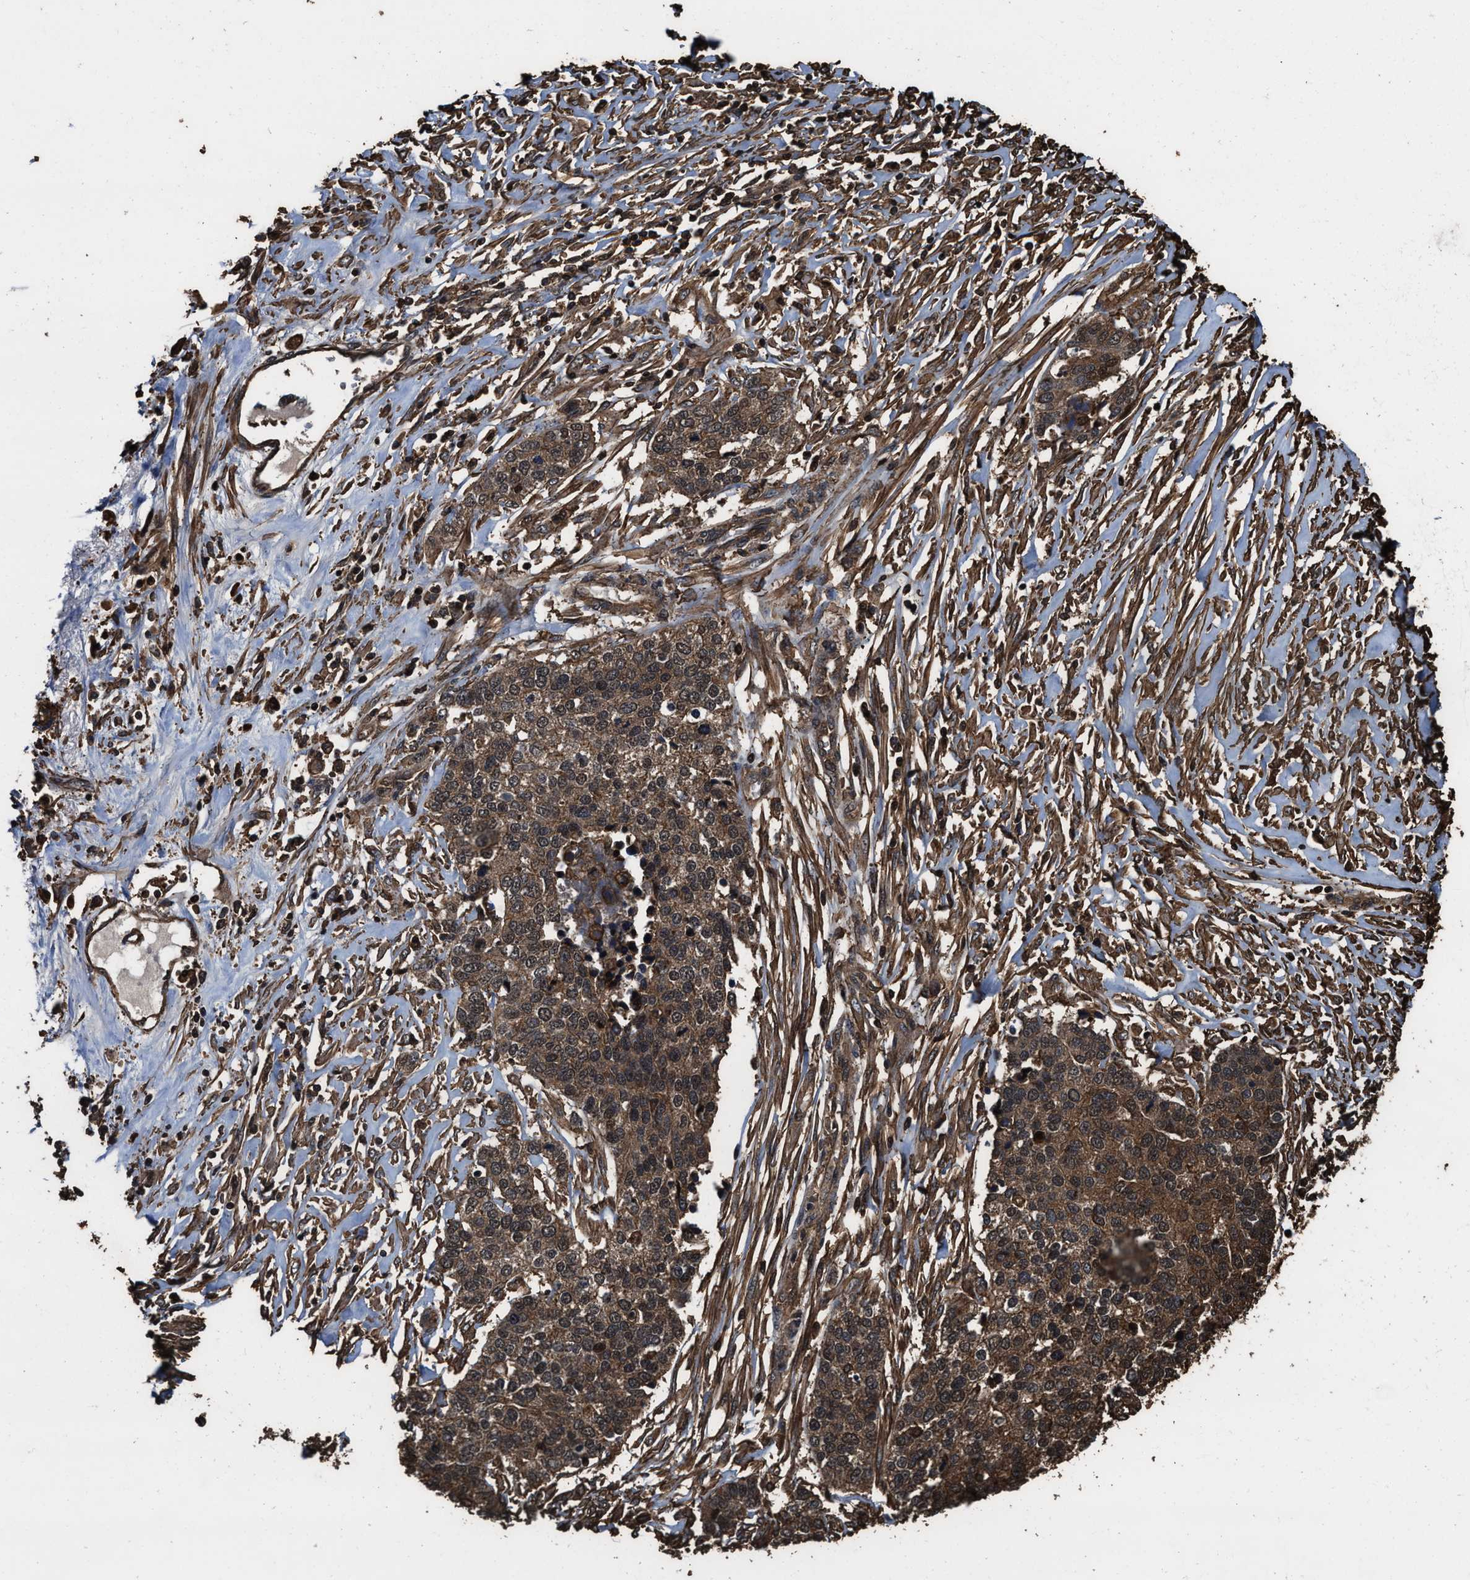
{"staining": {"intensity": "moderate", "quantity": ">75%", "location": "cytoplasmic/membranous"}, "tissue": "ovarian cancer", "cell_type": "Tumor cells", "image_type": "cancer", "snomed": [{"axis": "morphology", "description": "Cystadenocarcinoma, serous, NOS"}, {"axis": "topography", "description": "Ovary"}], "caption": "Protein staining of ovarian cancer tissue demonstrates moderate cytoplasmic/membranous expression in about >75% of tumor cells.", "gene": "KBTBD2", "patient": {"sex": "female", "age": 44}}